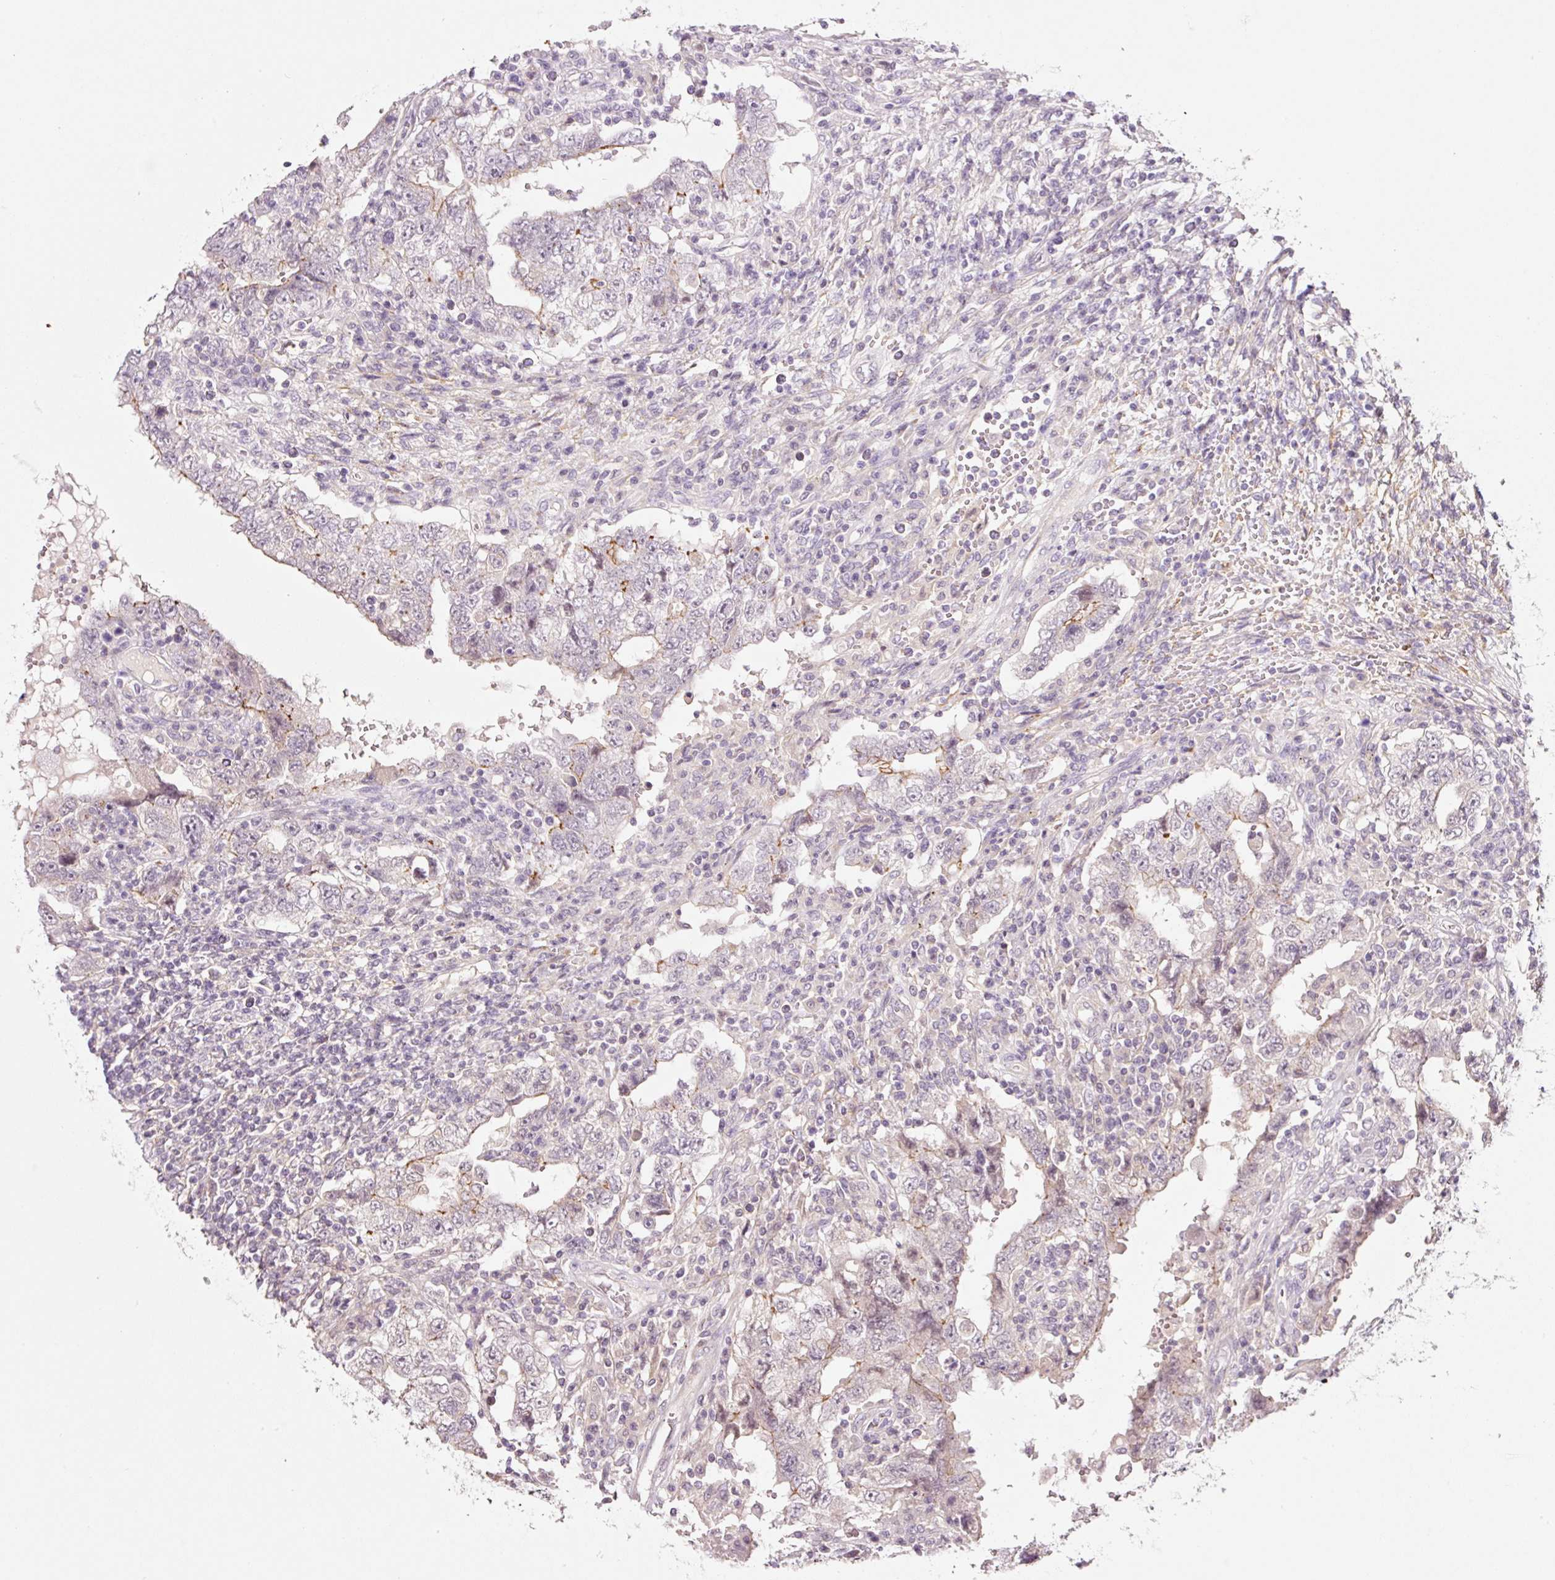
{"staining": {"intensity": "moderate", "quantity": "<25%", "location": "cytoplasmic/membranous"}, "tissue": "testis cancer", "cell_type": "Tumor cells", "image_type": "cancer", "snomed": [{"axis": "morphology", "description": "Carcinoma, Embryonal, NOS"}, {"axis": "topography", "description": "Testis"}], "caption": "Immunohistochemistry (IHC) micrograph of neoplastic tissue: testis embryonal carcinoma stained using immunohistochemistry (IHC) displays low levels of moderate protein expression localized specifically in the cytoplasmic/membranous of tumor cells, appearing as a cytoplasmic/membranous brown color.", "gene": "TIRAP", "patient": {"sex": "male", "age": 26}}